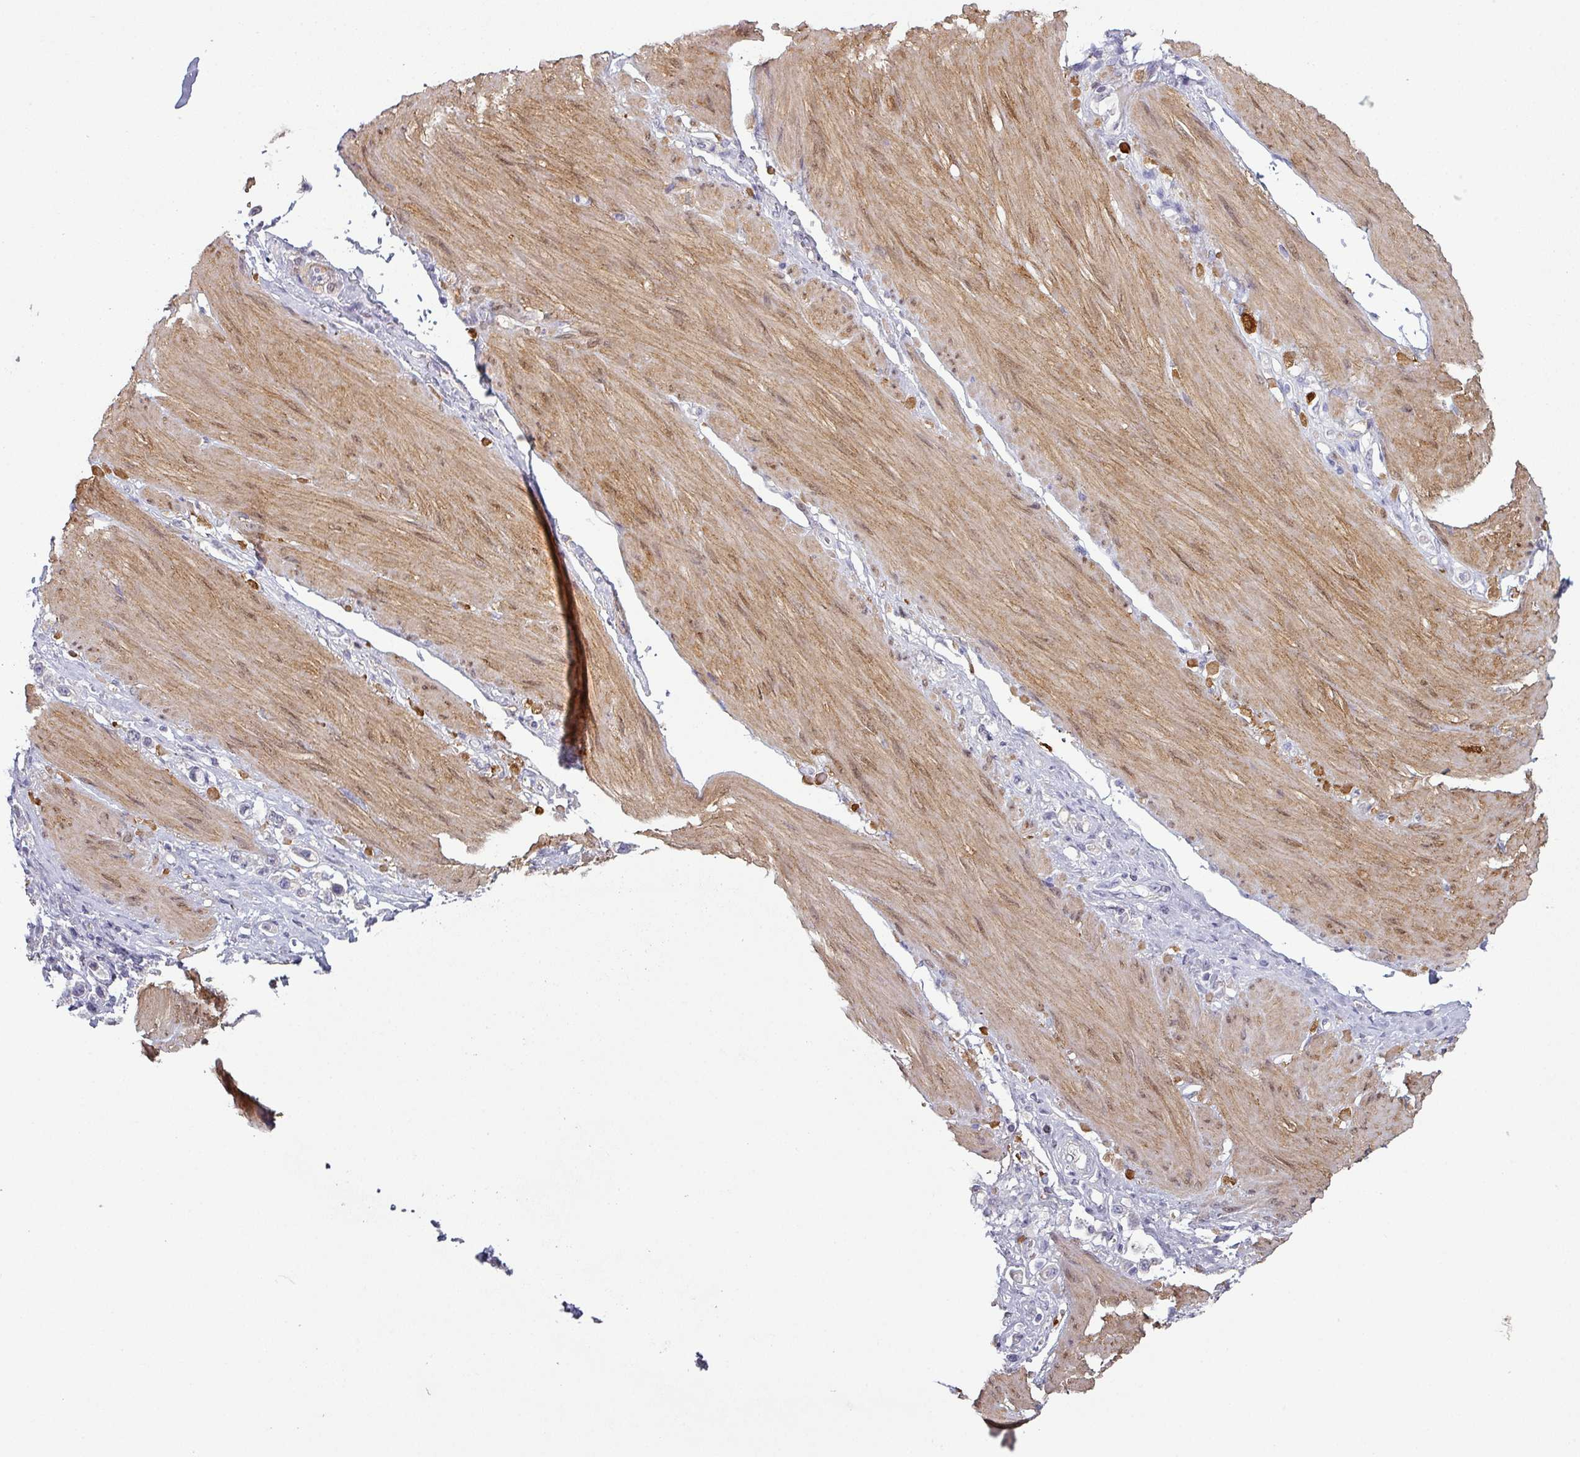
{"staining": {"intensity": "negative", "quantity": "none", "location": "none"}, "tissue": "stomach cancer", "cell_type": "Tumor cells", "image_type": "cancer", "snomed": [{"axis": "morphology", "description": "Adenocarcinoma, NOS"}, {"axis": "topography", "description": "Stomach"}], "caption": "This is a image of immunohistochemistry staining of stomach cancer (adenocarcinoma), which shows no positivity in tumor cells.", "gene": "MAGEC3", "patient": {"sex": "female", "age": 65}}